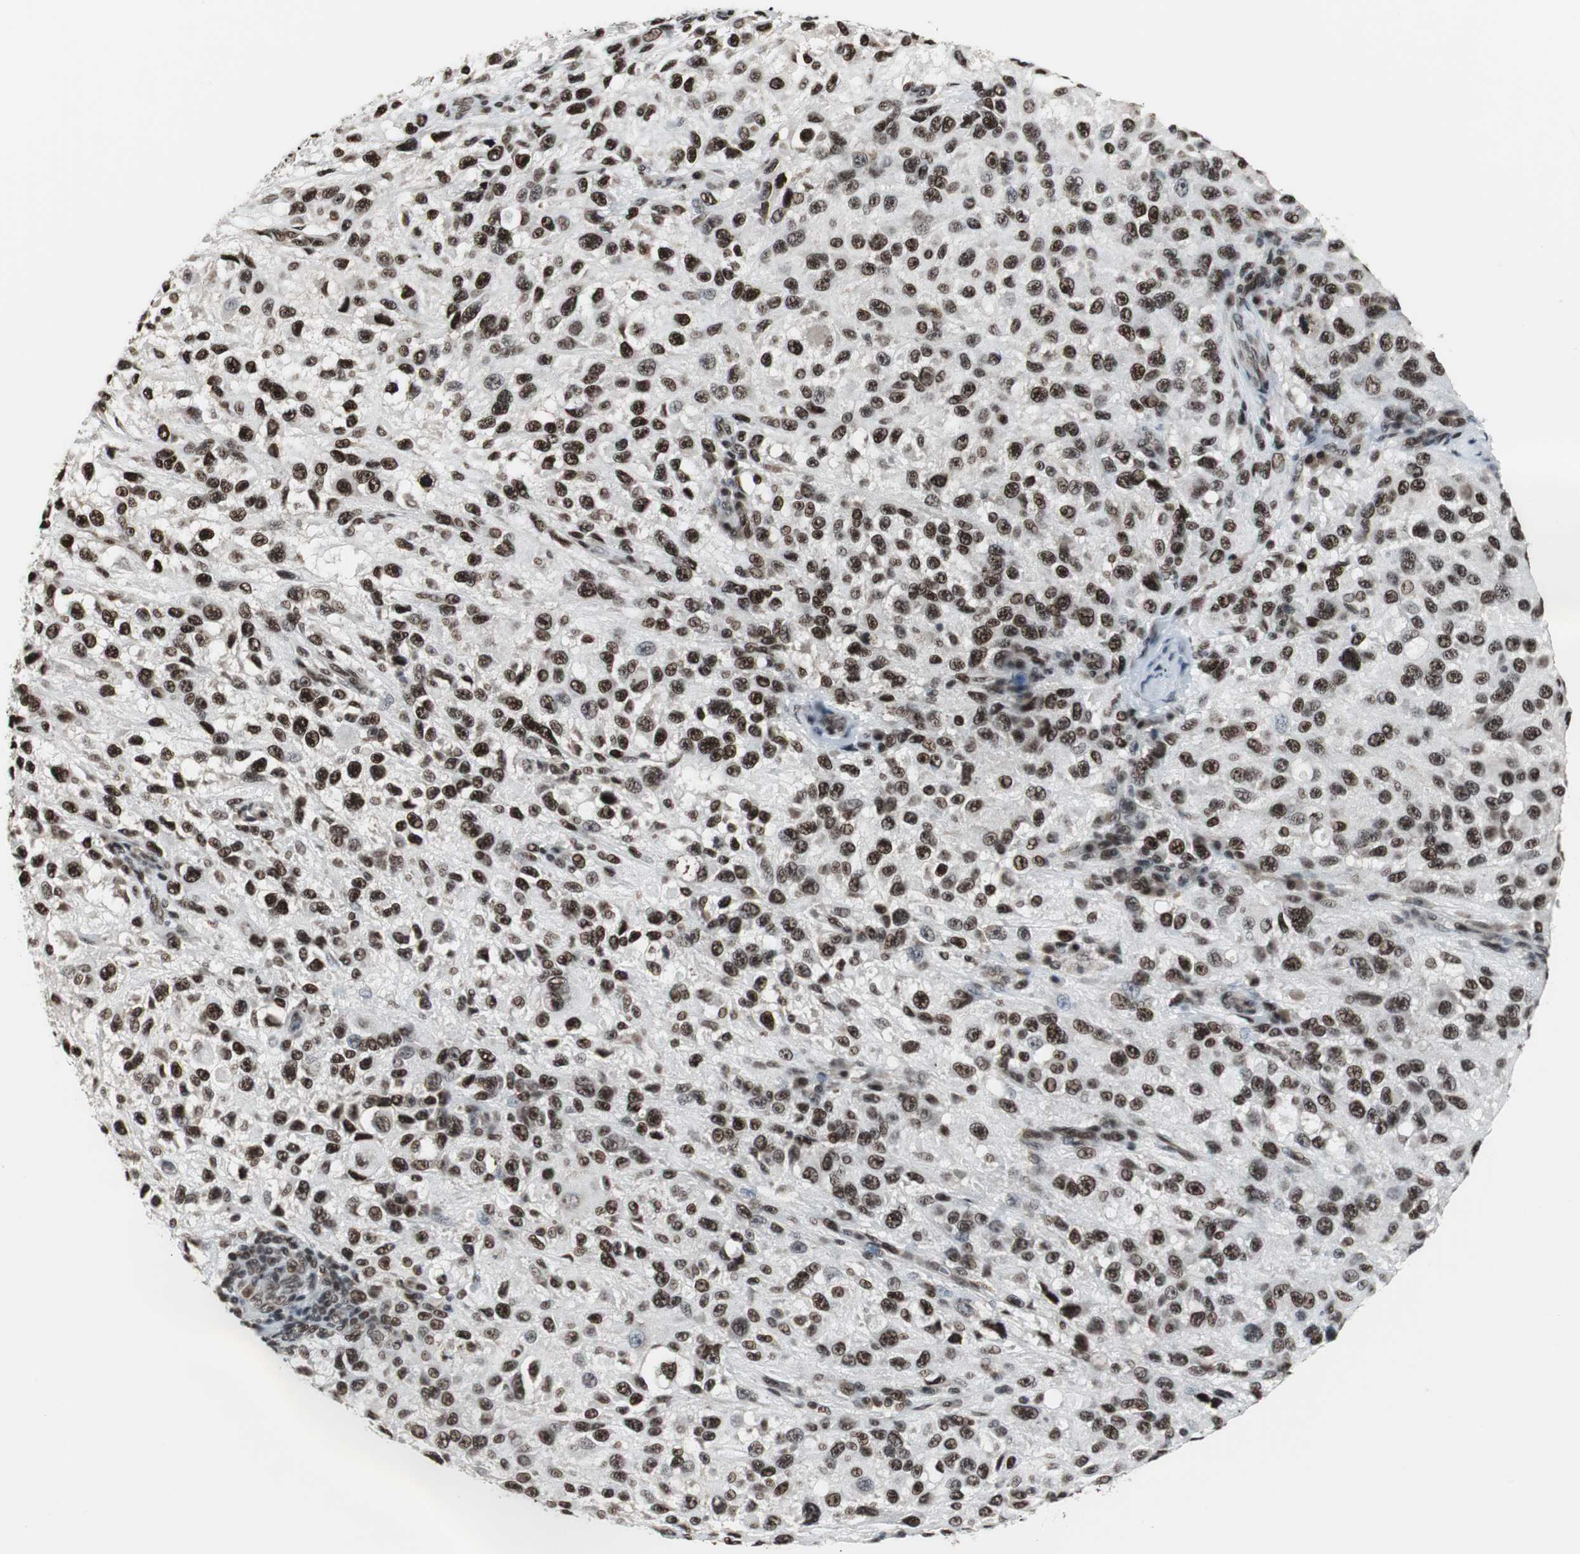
{"staining": {"intensity": "strong", "quantity": ">75%", "location": "nuclear"}, "tissue": "melanoma", "cell_type": "Tumor cells", "image_type": "cancer", "snomed": [{"axis": "morphology", "description": "Necrosis, NOS"}, {"axis": "morphology", "description": "Malignant melanoma, NOS"}, {"axis": "topography", "description": "Skin"}], "caption": "Melanoma was stained to show a protein in brown. There is high levels of strong nuclear expression in approximately >75% of tumor cells.", "gene": "CDK9", "patient": {"sex": "female", "age": 87}}